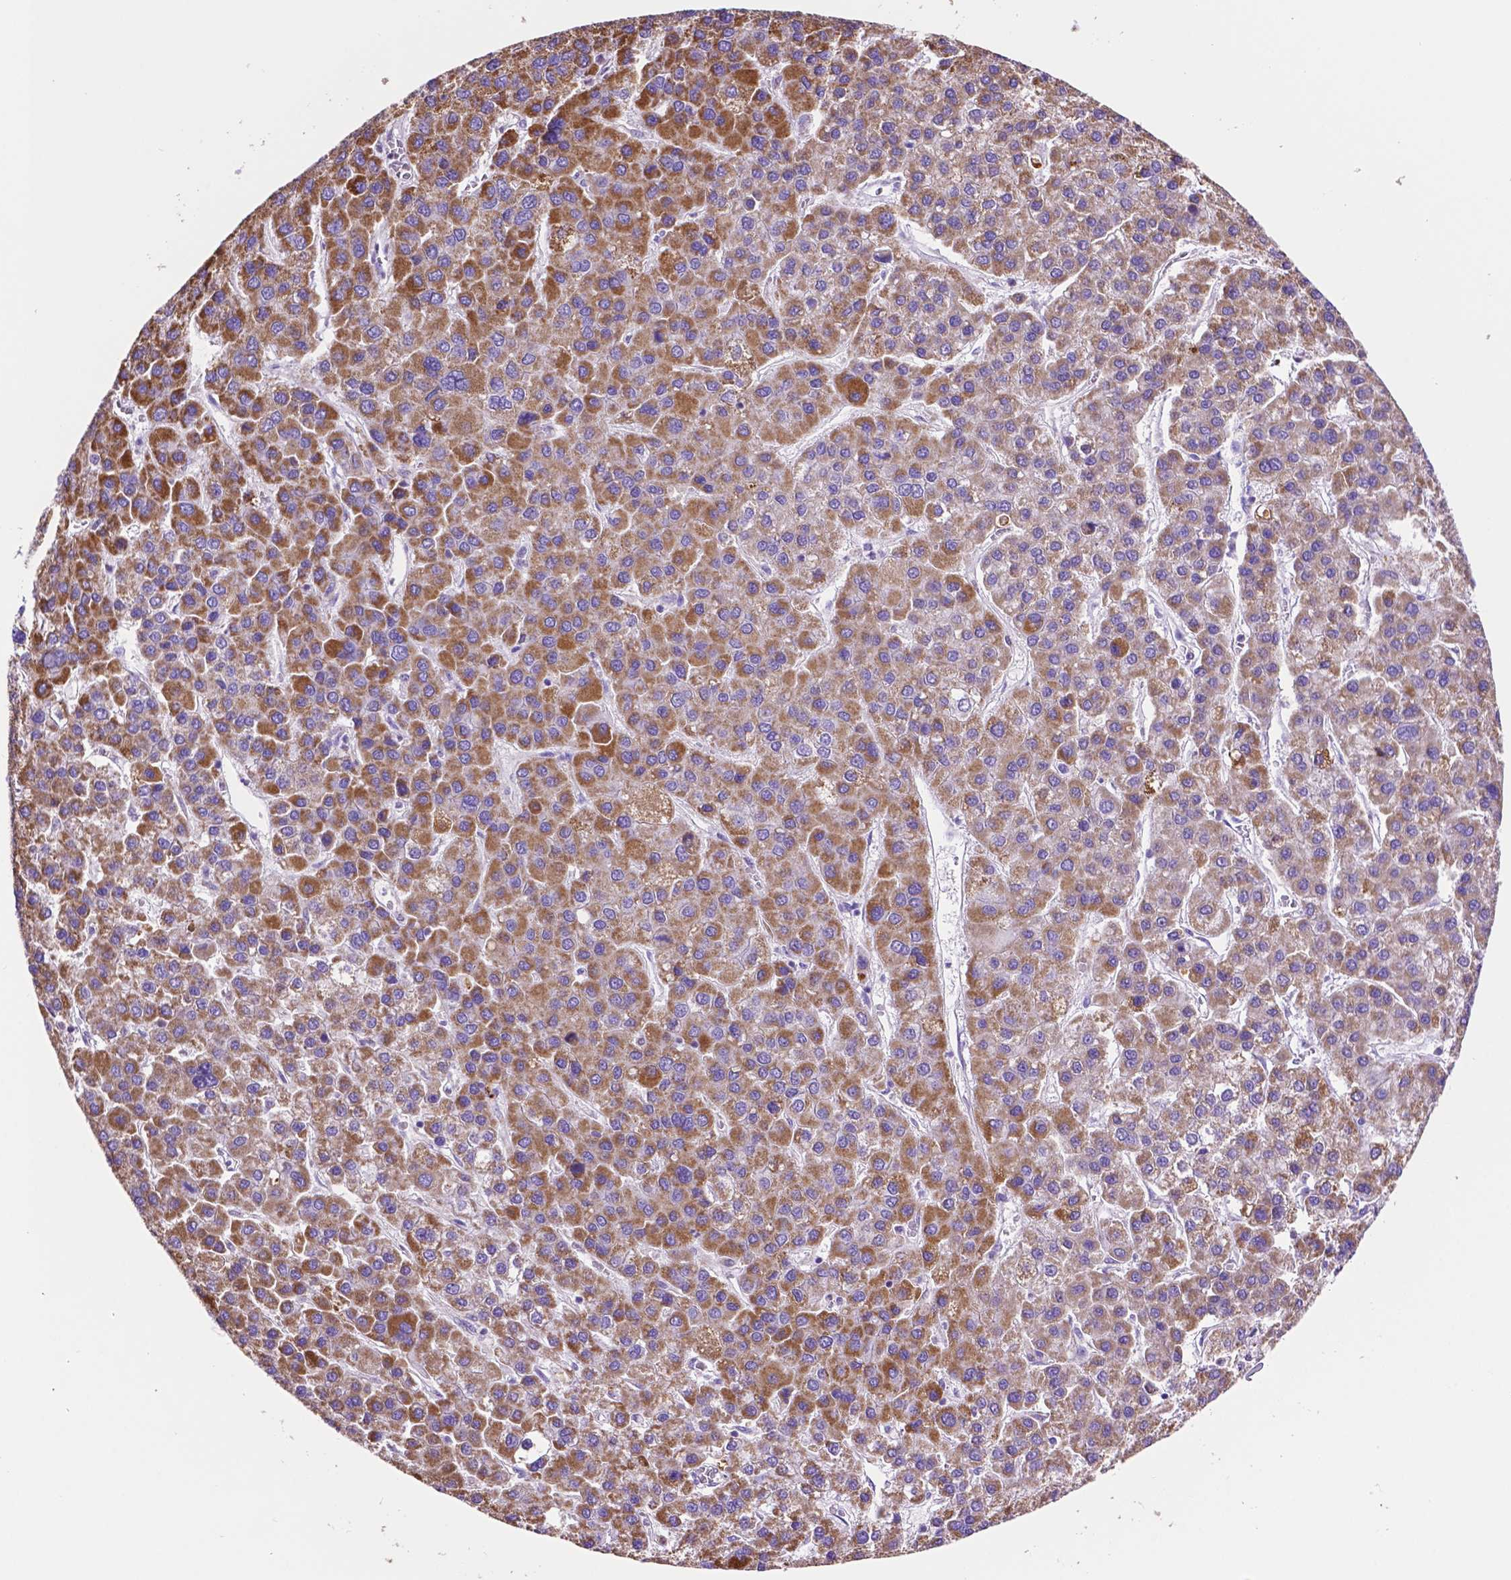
{"staining": {"intensity": "moderate", "quantity": ">75%", "location": "cytoplasmic/membranous"}, "tissue": "liver cancer", "cell_type": "Tumor cells", "image_type": "cancer", "snomed": [{"axis": "morphology", "description": "Carcinoma, Hepatocellular, NOS"}, {"axis": "topography", "description": "Liver"}], "caption": "Immunohistochemistry (IHC) staining of liver hepatocellular carcinoma, which reveals medium levels of moderate cytoplasmic/membranous expression in about >75% of tumor cells indicating moderate cytoplasmic/membranous protein expression. The staining was performed using DAB (3,3'-diaminobenzidine) (brown) for protein detection and nuclei were counterstained in hematoxylin (blue).", "gene": "GDPD5", "patient": {"sex": "female", "age": 41}}